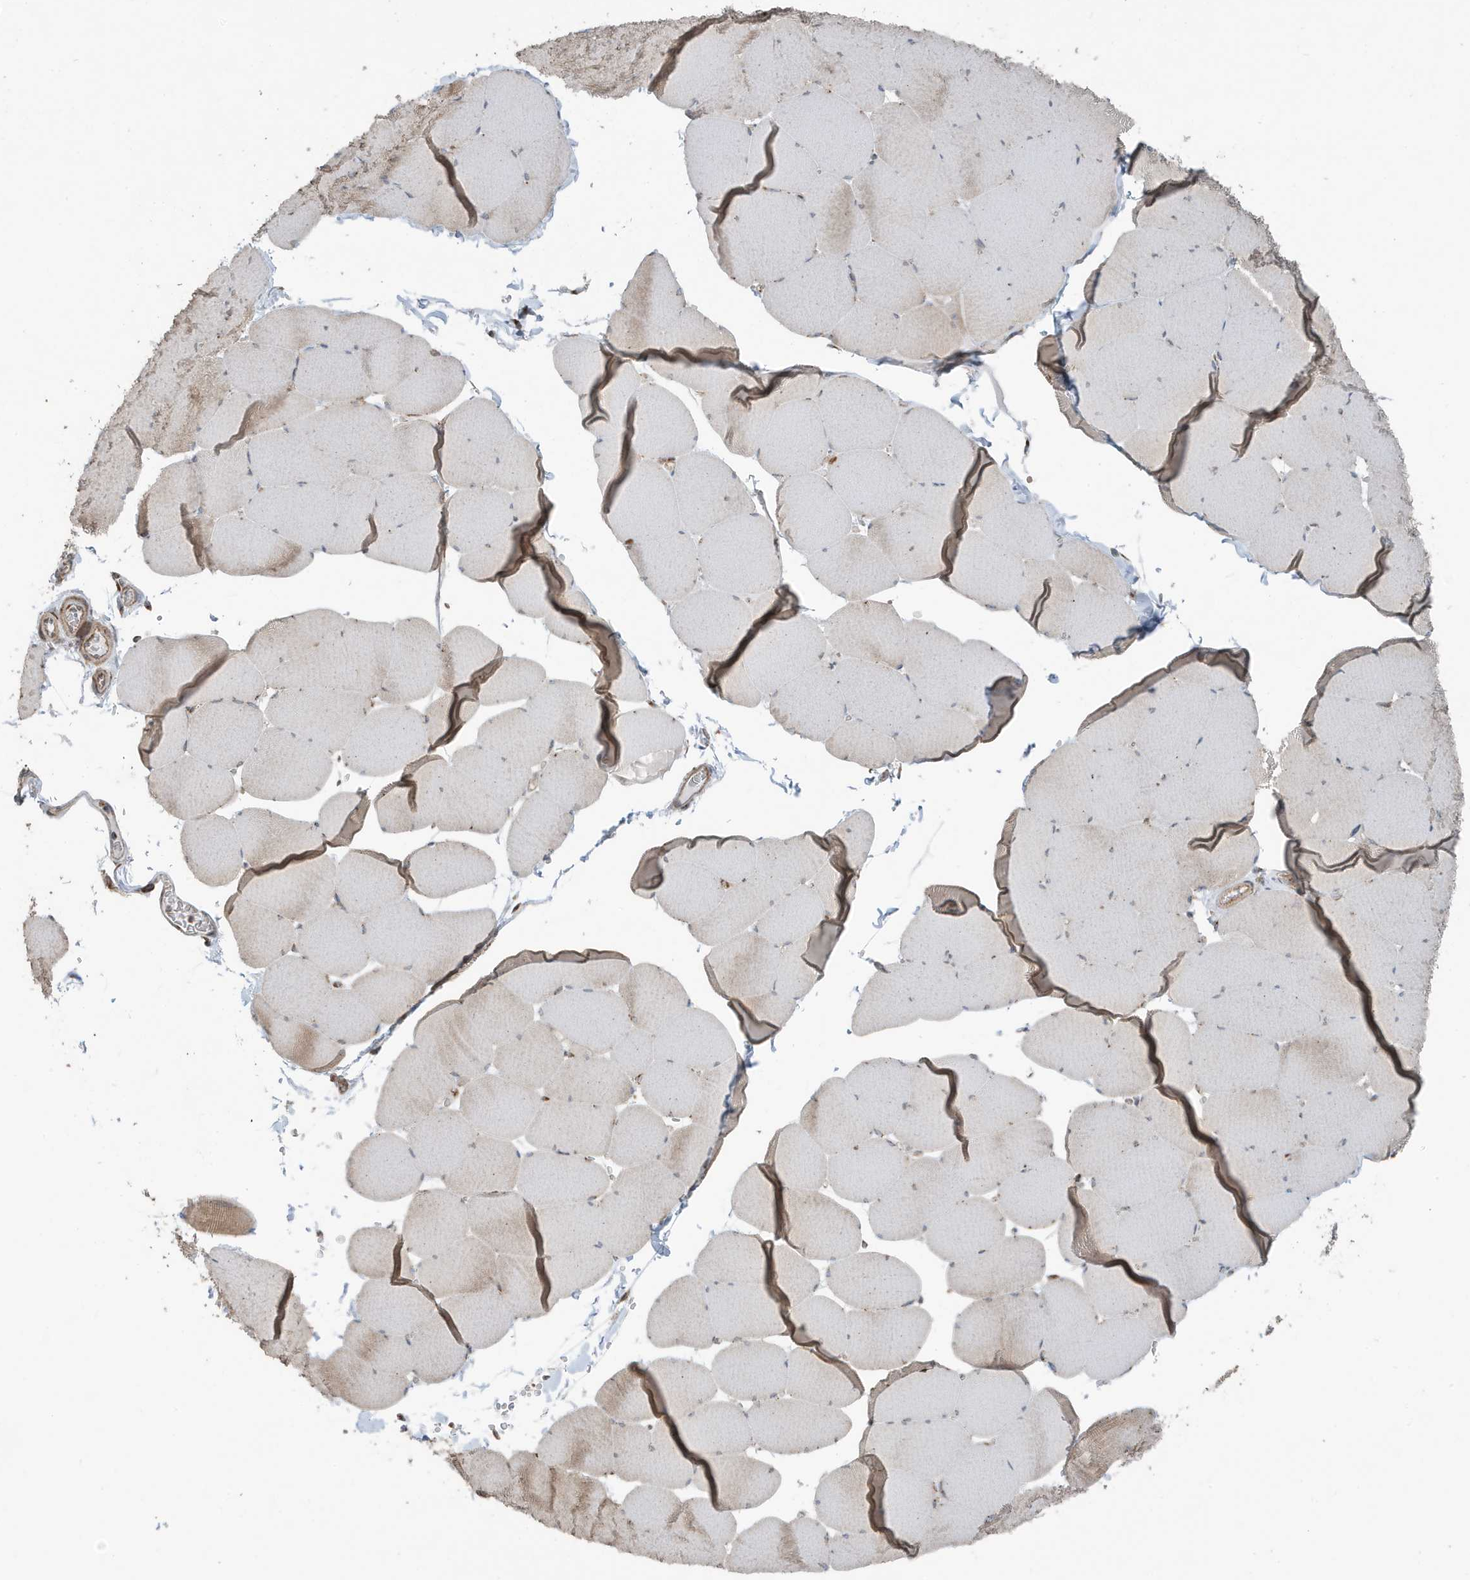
{"staining": {"intensity": "moderate", "quantity": "25%-75%", "location": "cytoplasmic/membranous"}, "tissue": "skeletal muscle", "cell_type": "Myocytes", "image_type": "normal", "snomed": [{"axis": "morphology", "description": "Normal tissue, NOS"}, {"axis": "topography", "description": "Skeletal muscle"}, {"axis": "topography", "description": "Head-Neck"}], "caption": "An image of skeletal muscle stained for a protein reveals moderate cytoplasmic/membranous brown staining in myocytes. (brown staining indicates protein expression, while blue staining denotes nuclei).", "gene": "GOLGA4", "patient": {"sex": "male", "age": 66}}